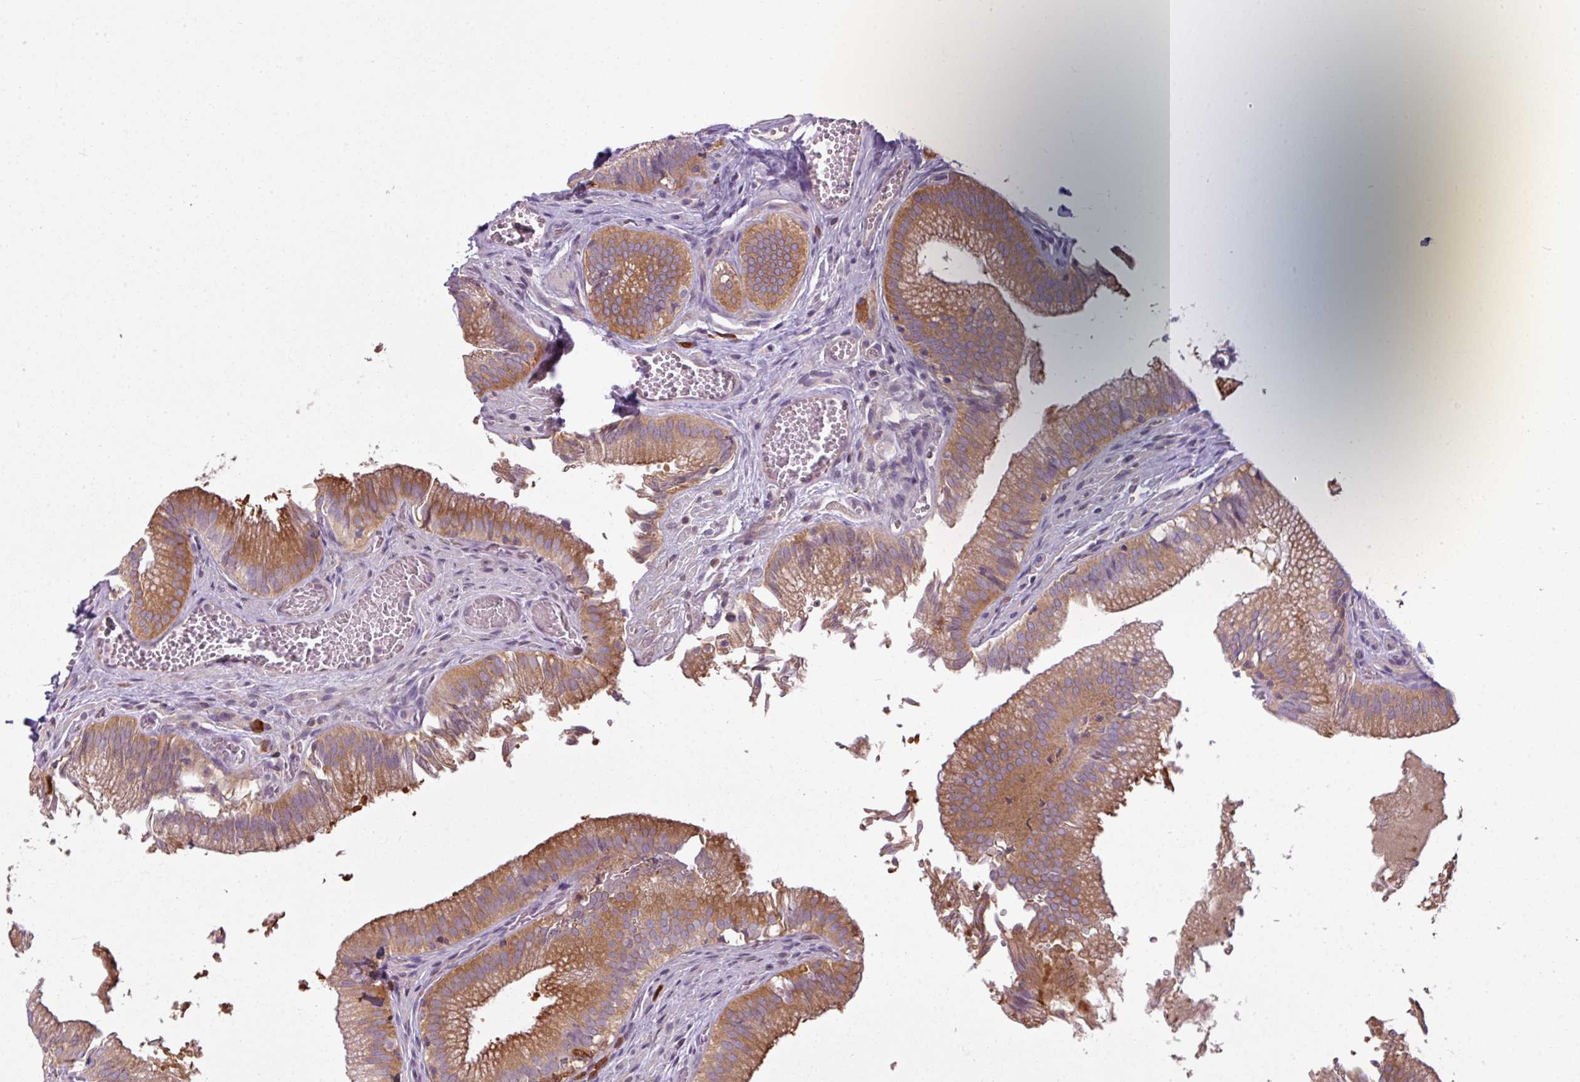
{"staining": {"intensity": "moderate", "quantity": ">75%", "location": "cytoplasmic/membranous"}, "tissue": "gallbladder", "cell_type": "Glandular cells", "image_type": "normal", "snomed": [{"axis": "morphology", "description": "Normal tissue, NOS"}, {"axis": "topography", "description": "Gallbladder"}, {"axis": "topography", "description": "Peripheral nerve tissue"}], "caption": "Gallbladder stained with DAB IHC shows medium levels of moderate cytoplasmic/membranous positivity in approximately >75% of glandular cells. (DAB = brown stain, brightfield microscopy at high magnification).", "gene": "CAMK2A", "patient": {"sex": "male", "age": 17}}